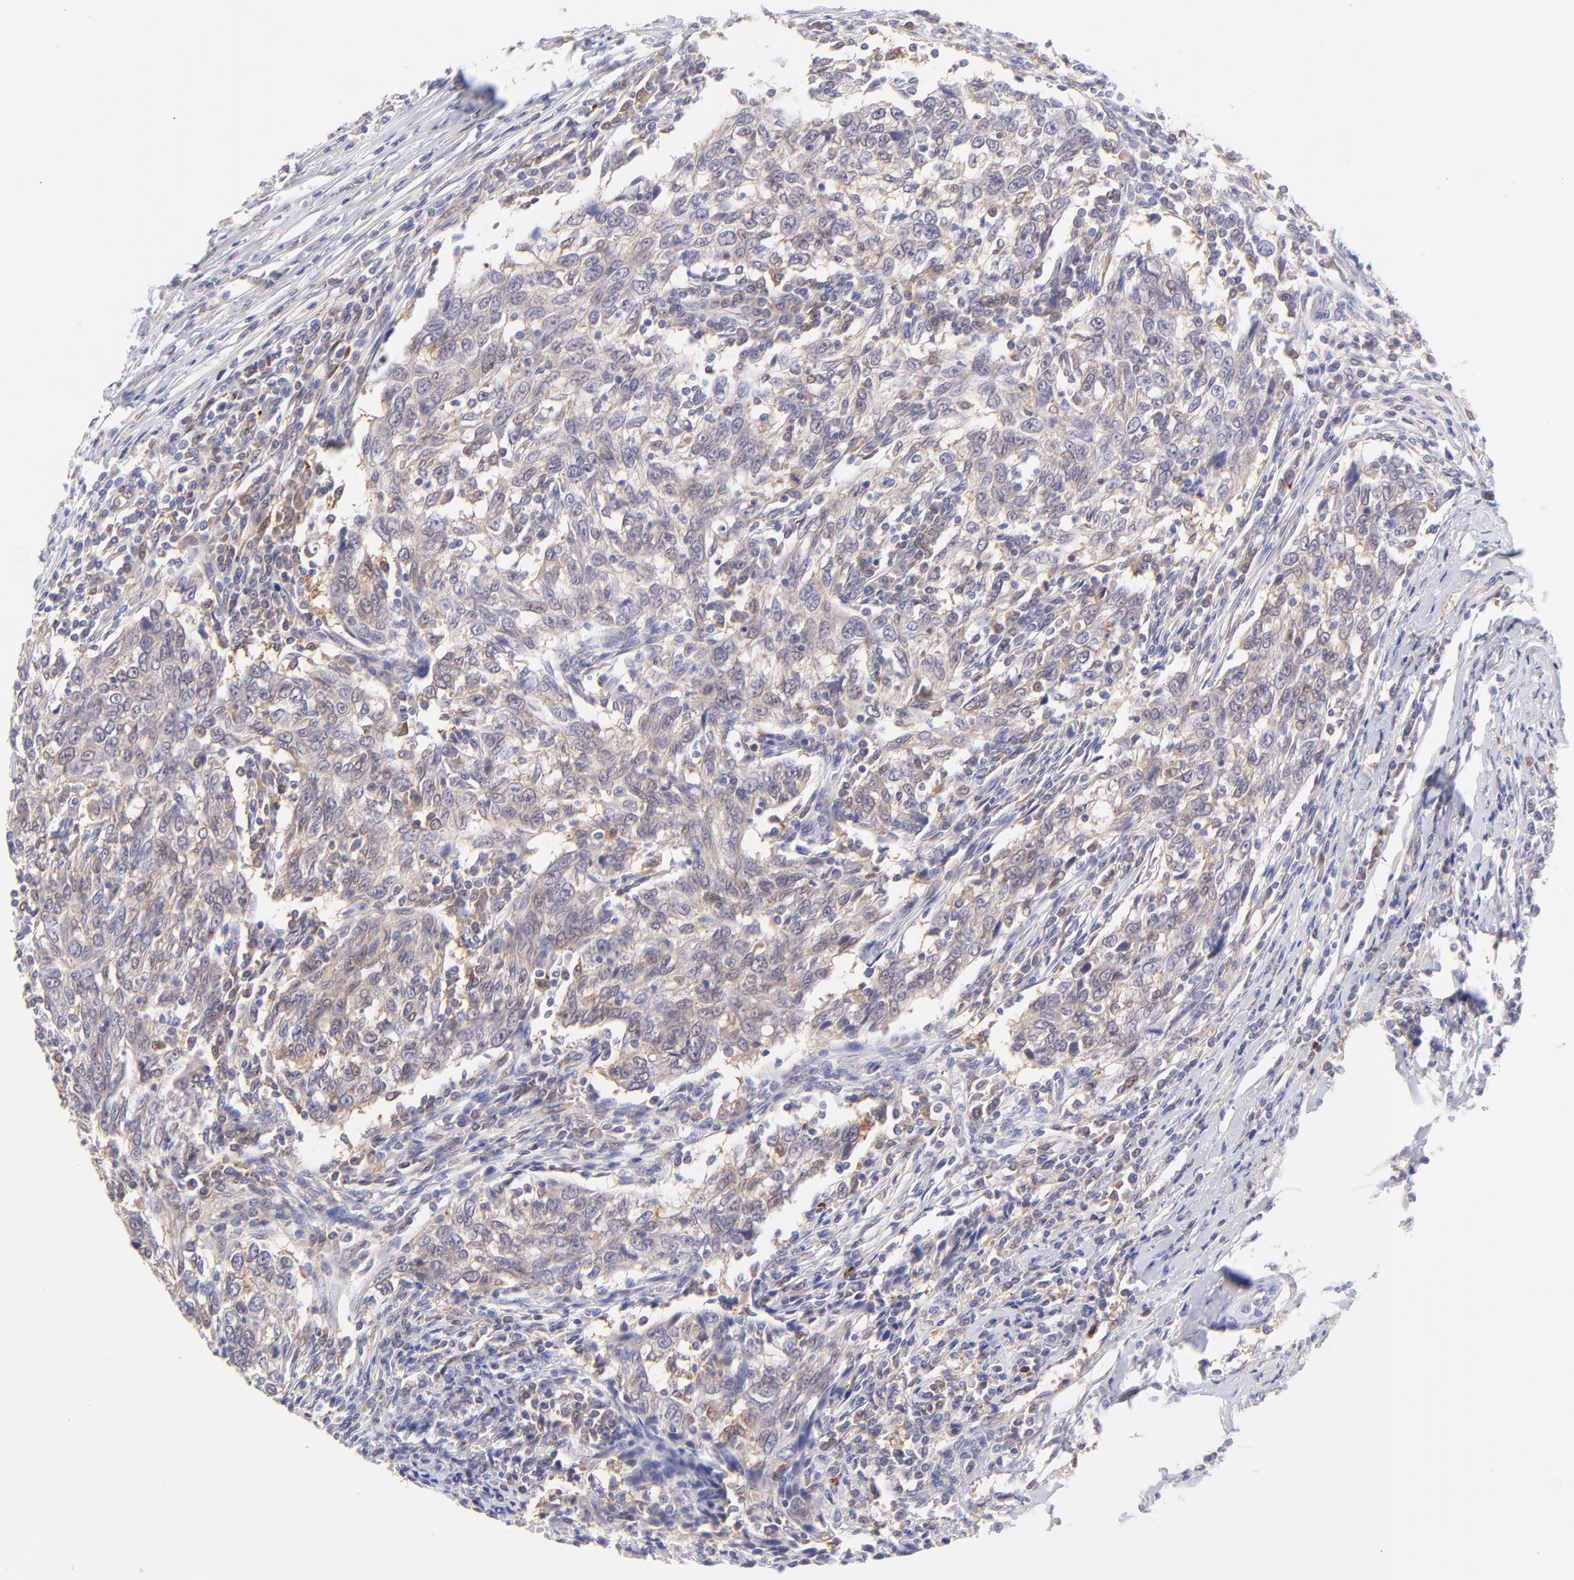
{"staining": {"intensity": "weak", "quantity": ">75%", "location": "cytoplasmic/membranous"}, "tissue": "breast cancer", "cell_type": "Tumor cells", "image_type": "cancer", "snomed": [{"axis": "morphology", "description": "Duct carcinoma"}, {"axis": "topography", "description": "Breast"}], "caption": "Breast cancer (invasive ductal carcinoma) stained with immunohistochemistry exhibits weak cytoplasmic/membranous positivity in about >75% of tumor cells.", "gene": "HYAL1", "patient": {"sex": "female", "age": 50}}